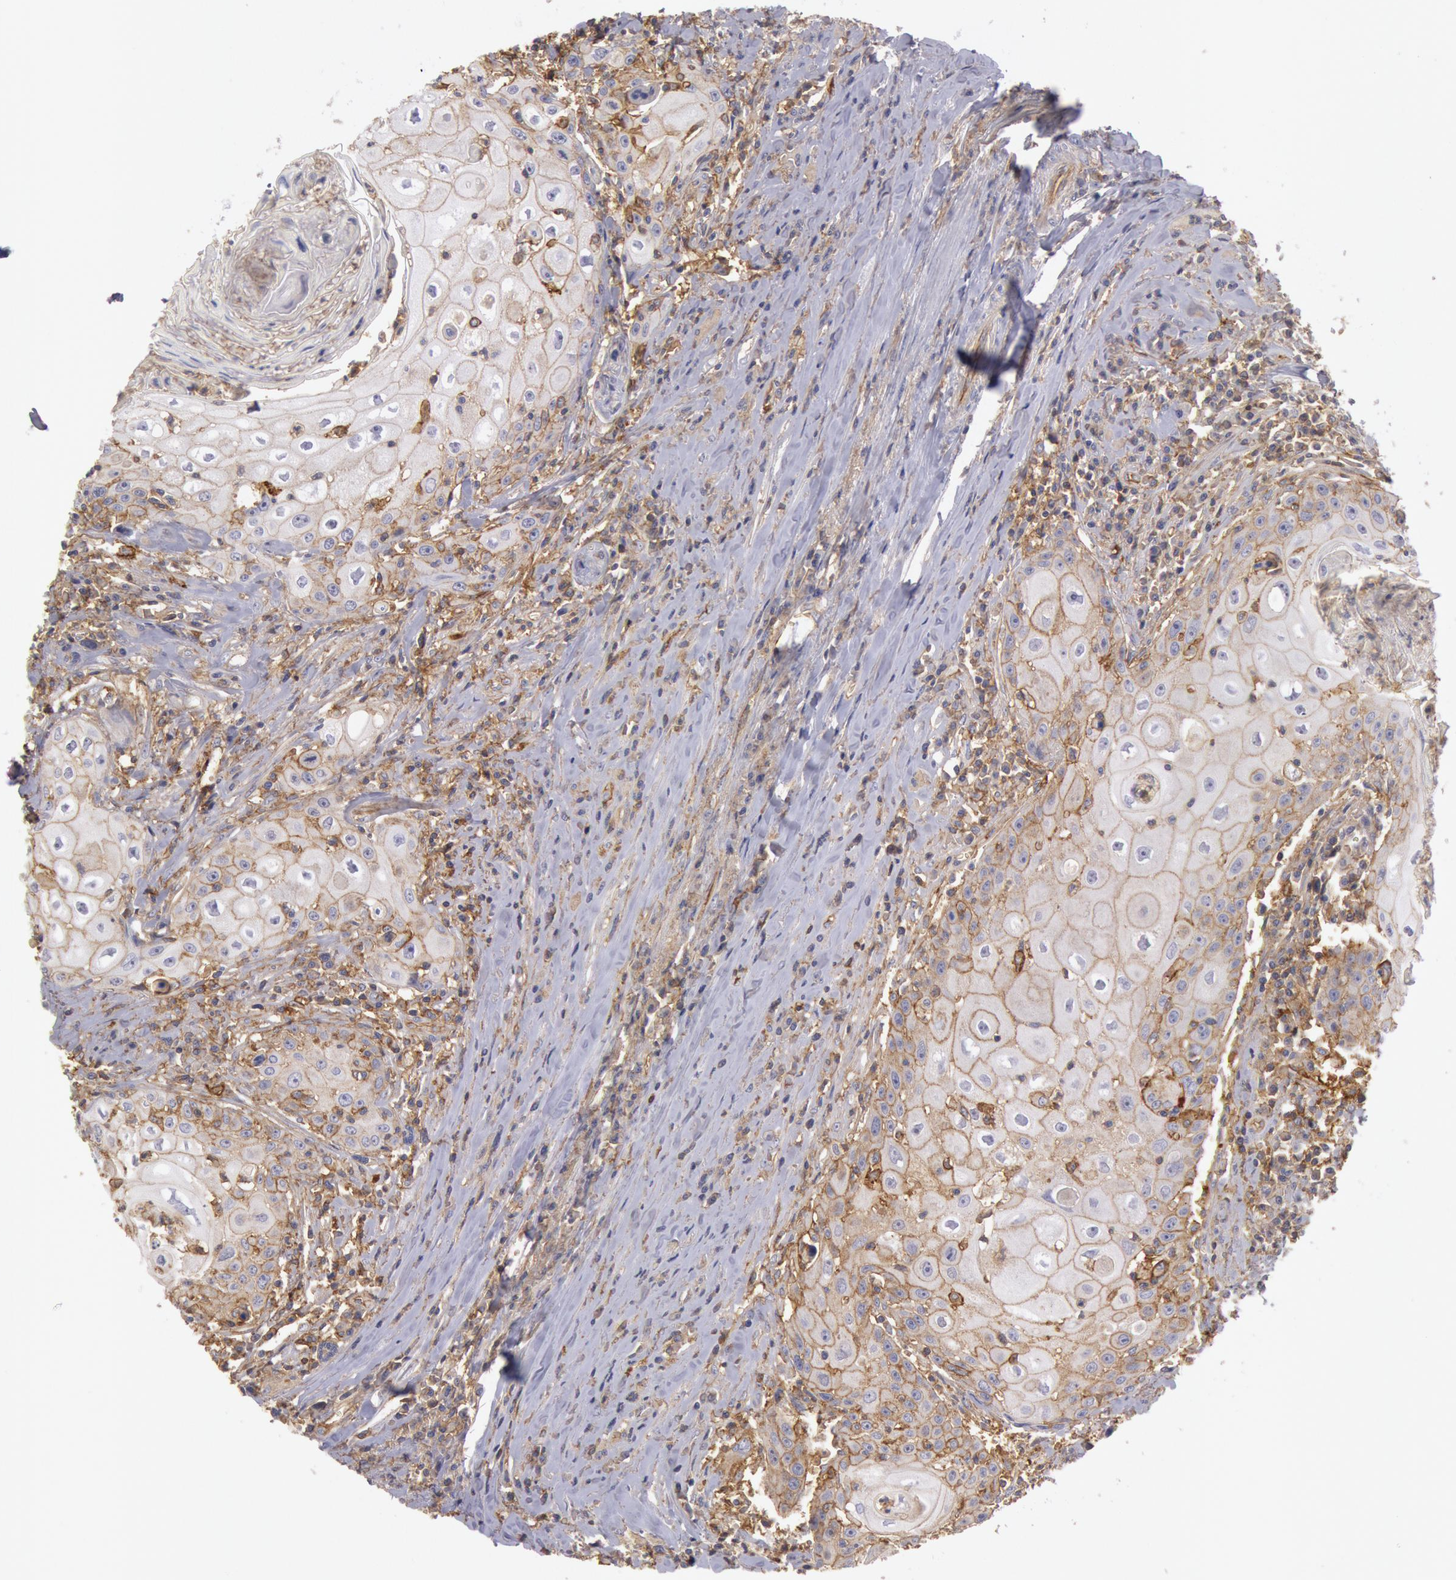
{"staining": {"intensity": "weak", "quantity": ">75%", "location": "cytoplasmic/membranous"}, "tissue": "head and neck cancer", "cell_type": "Tumor cells", "image_type": "cancer", "snomed": [{"axis": "morphology", "description": "Squamous cell carcinoma, NOS"}, {"axis": "topography", "description": "Oral tissue"}, {"axis": "topography", "description": "Head-Neck"}], "caption": "DAB immunohistochemical staining of head and neck squamous cell carcinoma demonstrates weak cytoplasmic/membranous protein positivity in about >75% of tumor cells.", "gene": "SNAP23", "patient": {"sex": "female", "age": 82}}